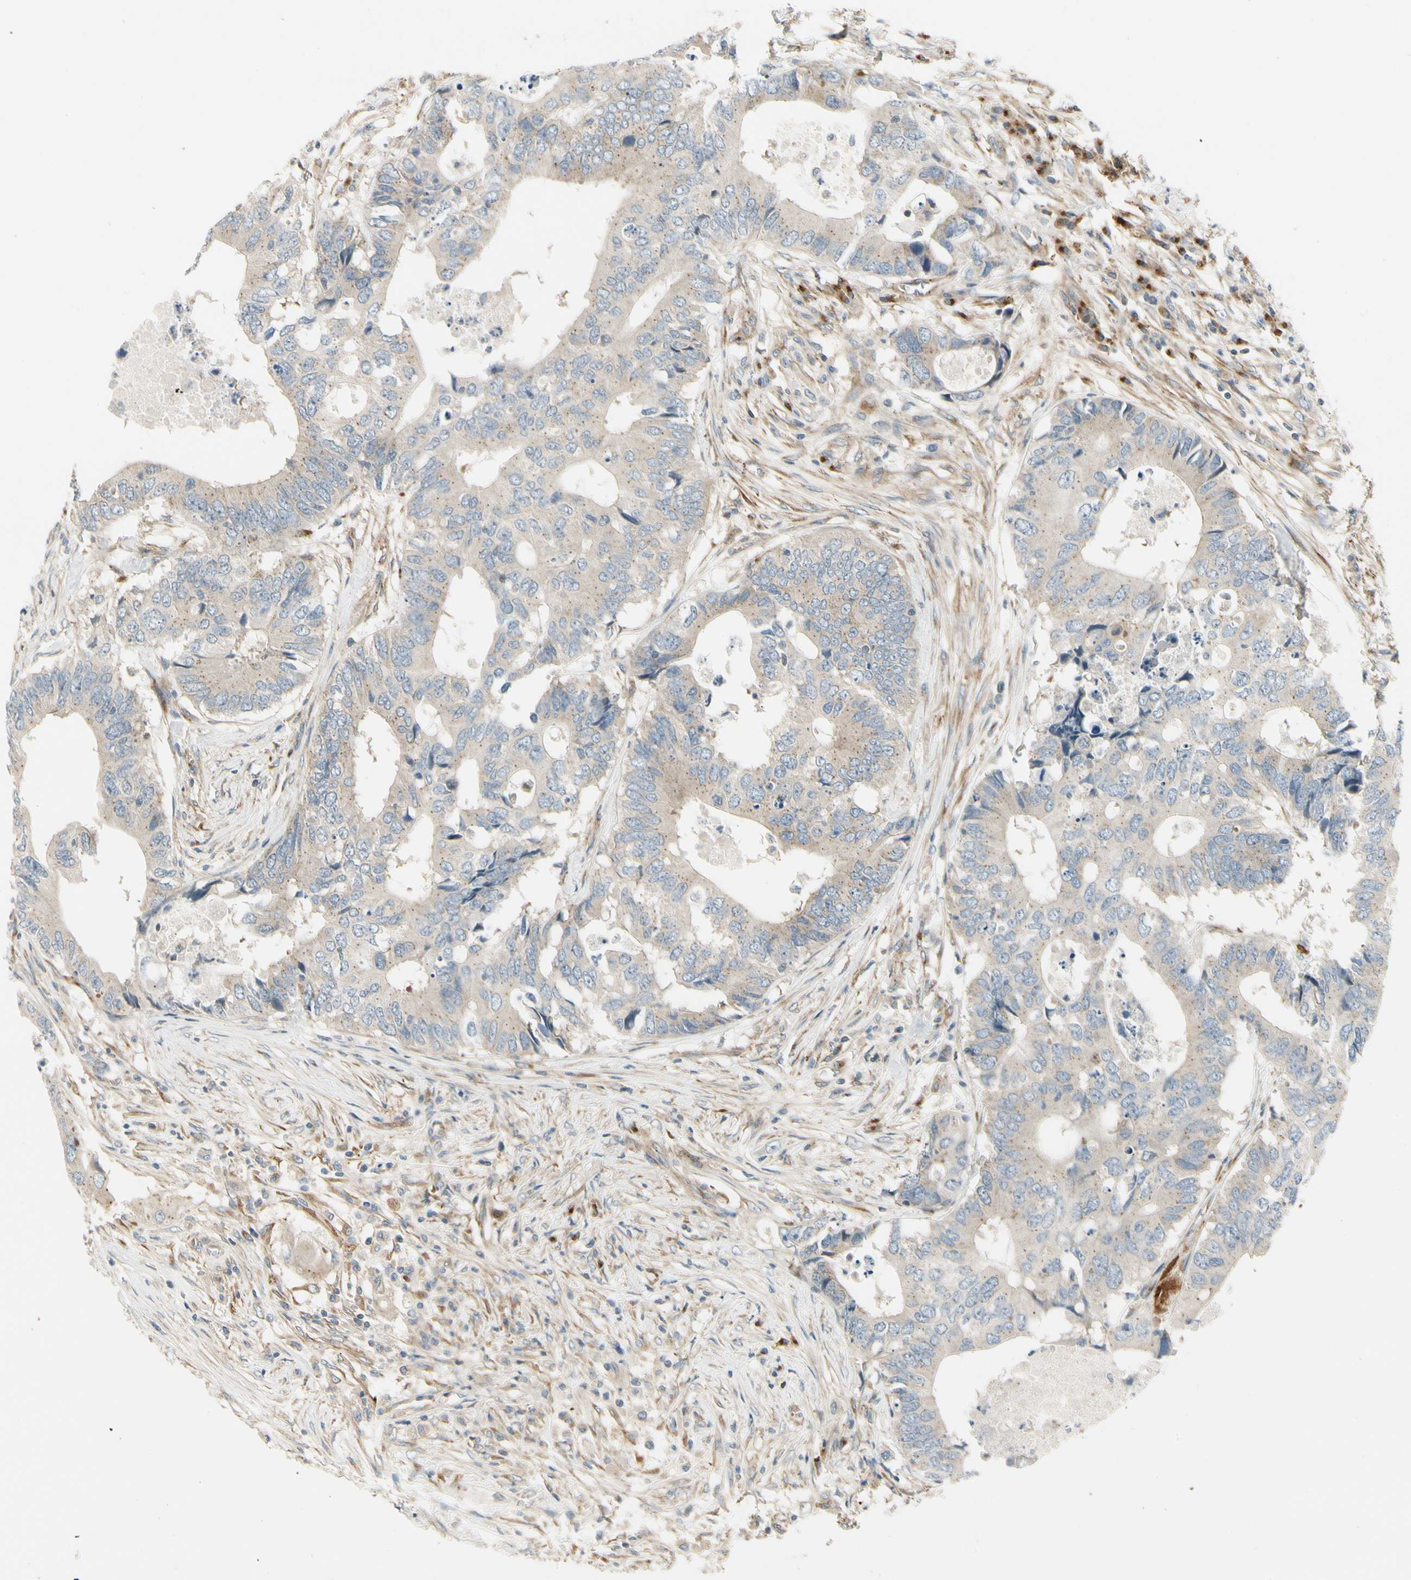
{"staining": {"intensity": "weak", "quantity": ">75%", "location": "cytoplasmic/membranous"}, "tissue": "colorectal cancer", "cell_type": "Tumor cells", "image_type": "cancer", "snomed": [{"axis": "morphology", "description": "Adenocarcinoma, NOS"}, {"axis": "topography", "description": "Colon"}], "caption": "Brown immunohistochemical staining in adenocarcinoma (colorectal) displays weak cytoplasmic/membranous staining in about >75% of tumor cells. (Brightfield microscopy of DAB IHC at high magnification).", "gene": "MANSC1", "patient": {"sex": "male", "age": 71}}